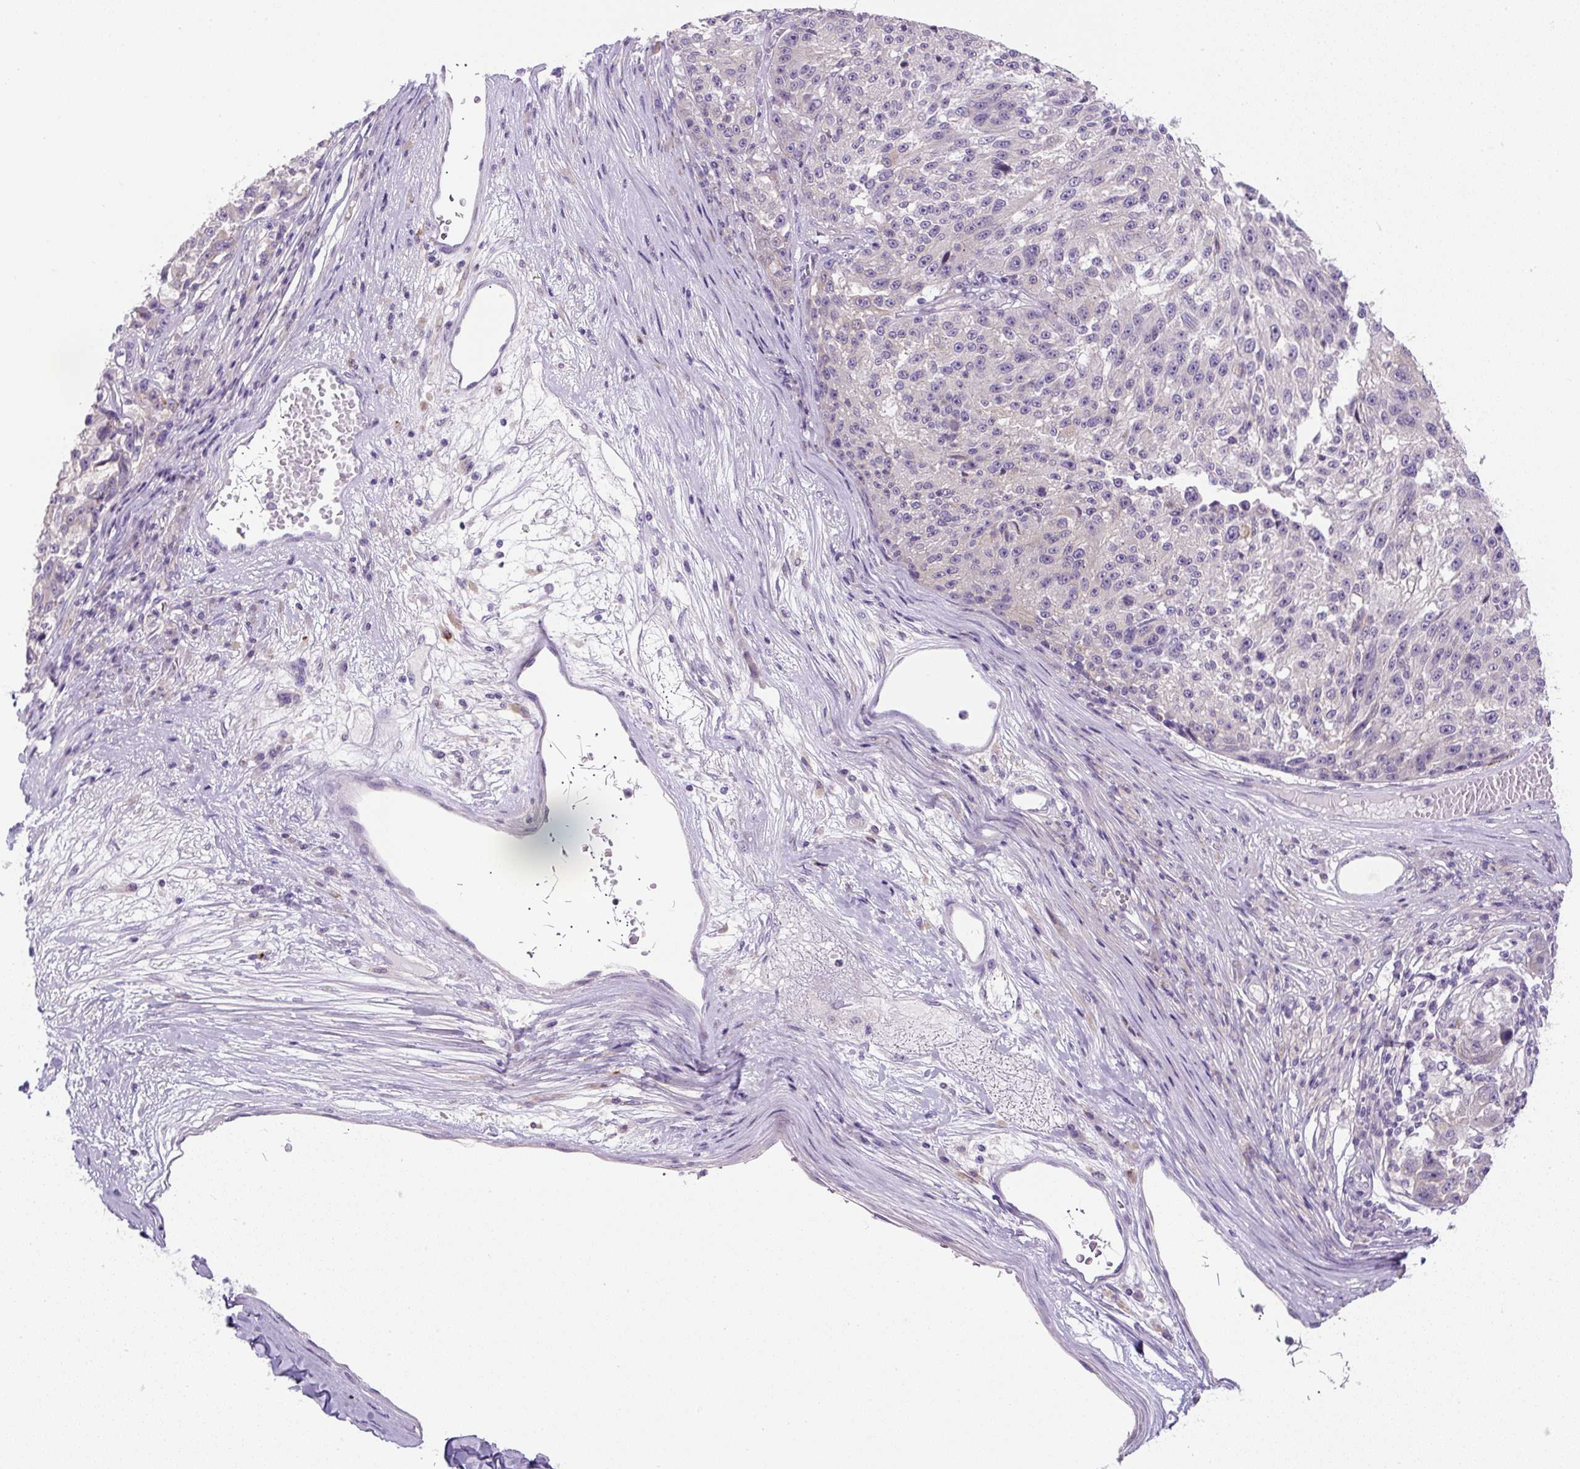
{"staining": {"intensity": "negative", "quantity": "none", "location": "none"}, "tissue": "melanoma", "cell_type": "Tumor cells", "image_type": "cancer", "snomed": [{"axis": "morphology", "description": "Malignant melanoma, NOS"}, {"axis": "topography", "description": "Skin"}], "caption": "Immunohistochemistry histopathology image of melanoma stained for a protein (brown), which shows no positivity in tumor cells.", "gene": "UBL3", "patient": {"sex": "male", "age": 53}}